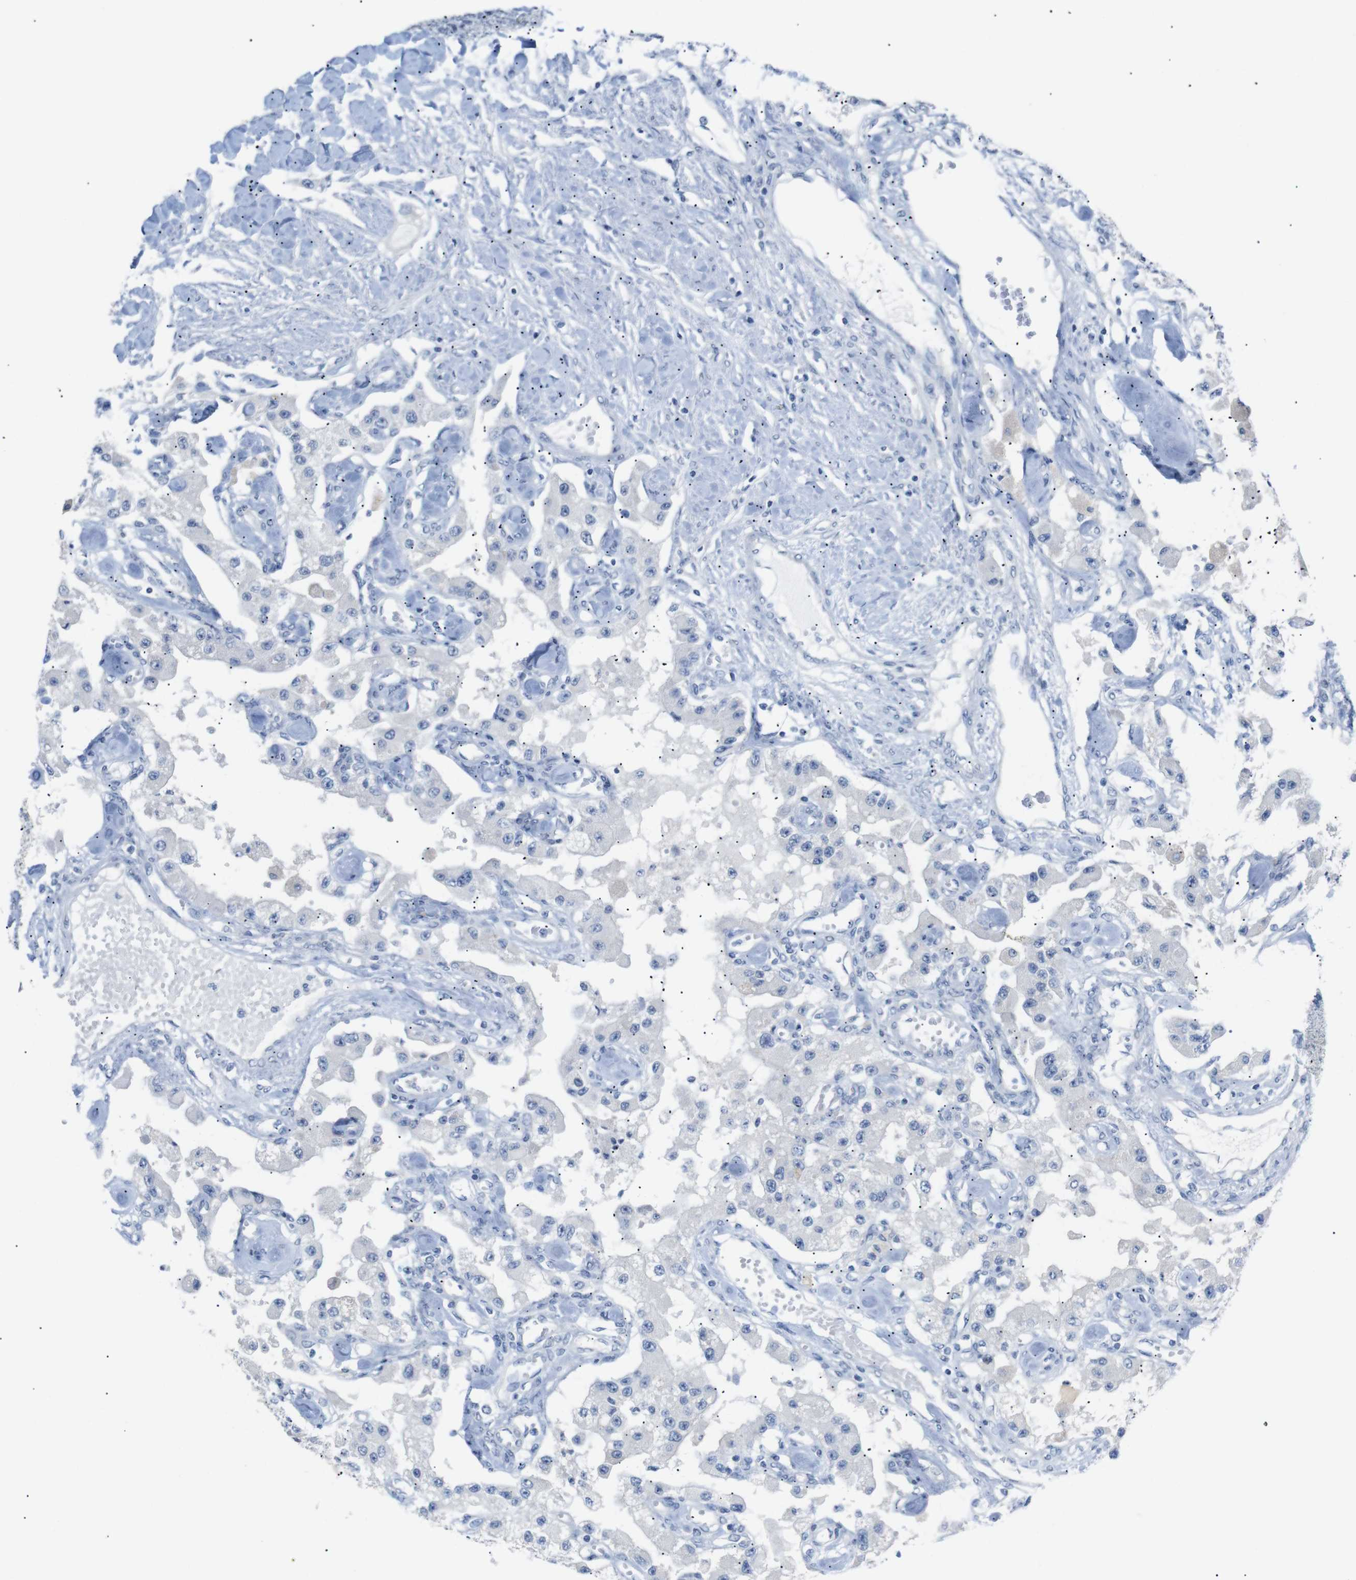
{"staining": {"intensity": "negative", "quantity": "none", "location": "none"}, "tissue": "carcinoid", "cell_type": "Tumor cells", "image_type": "cancer", "snomed": [{"axis": "morphology", "description": "Carcinoid, malignant, NOS"}, {"axis": "topography", "description": "Pancreas"}], "caption": "Tumor cells are negative for protein expression in human carcinoid. Brightfield microscopy of IHC stained with DAB (3,3'-diaminobenzidine) (brown) and hematoxylin (blue), captured at high magnification.", "gene": "CHRM5", "patient": {"sex": "male", "age": 41}}